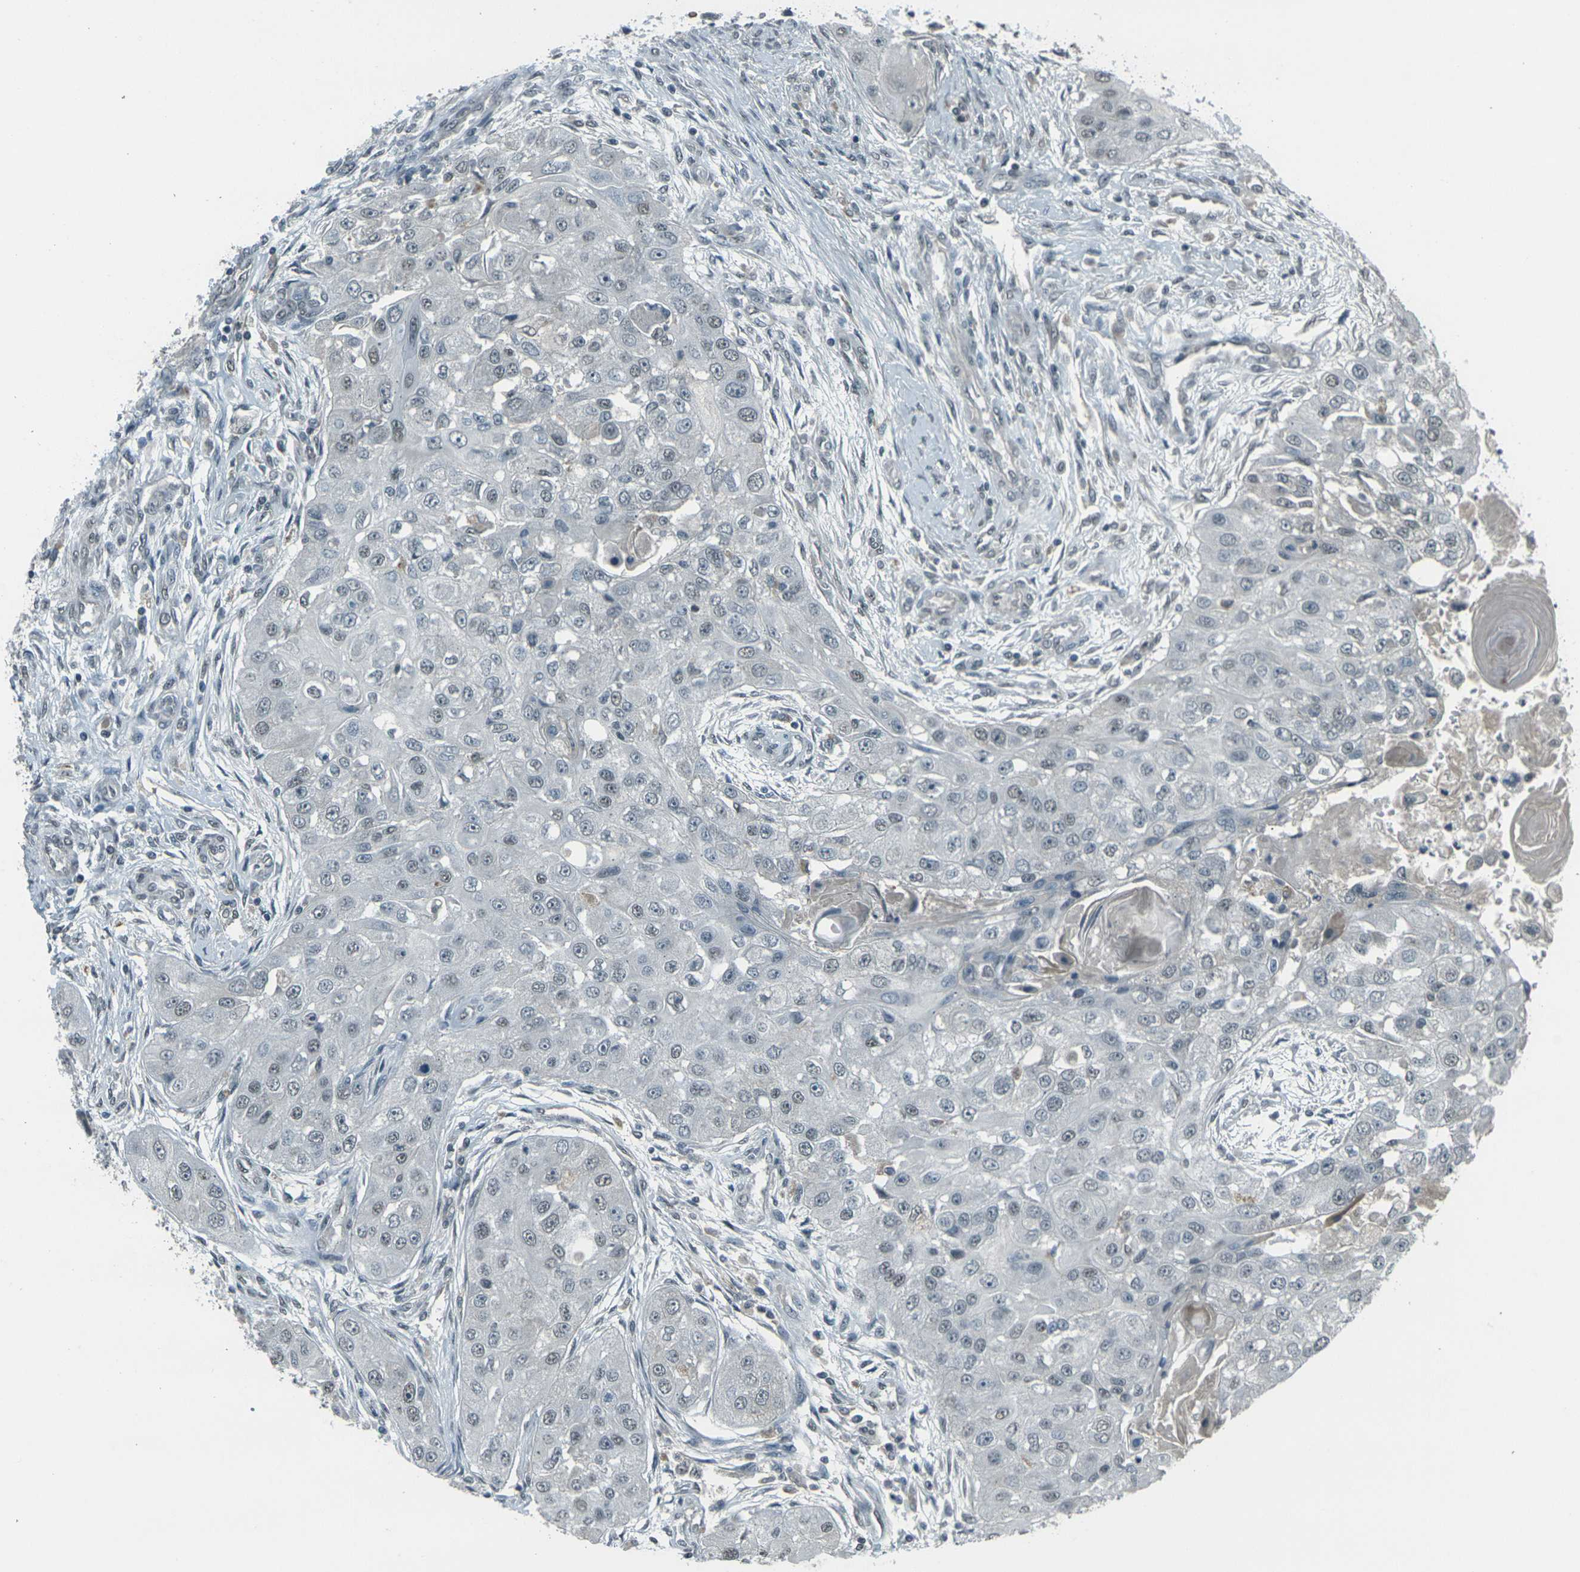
{"staining": {"intensity": "weak", "quantity": "<25%", "location": "nuclear"}, "tissue": "head and neck cancer", "cell_type": "Tumor cells", "image_type": "cancer", "snomed": [{"axis": "morphology", "description": "Normal tissue, NOS"}, {"axis": "morphology", "description": "Squamous cell carcinoma, NOS"}, {"axis": "topography", "description": "Skeletal muscle"}, {"axis": "topography", "description": "Head-Neck"}], "caption": "DAB immunohistochemical staining of head and neck cancer (squamous cell carcinoma) demonstrates no significant staining in tumor cells.", "gene": "GPR19", "patient": {"sex": "male", "age": 51}}